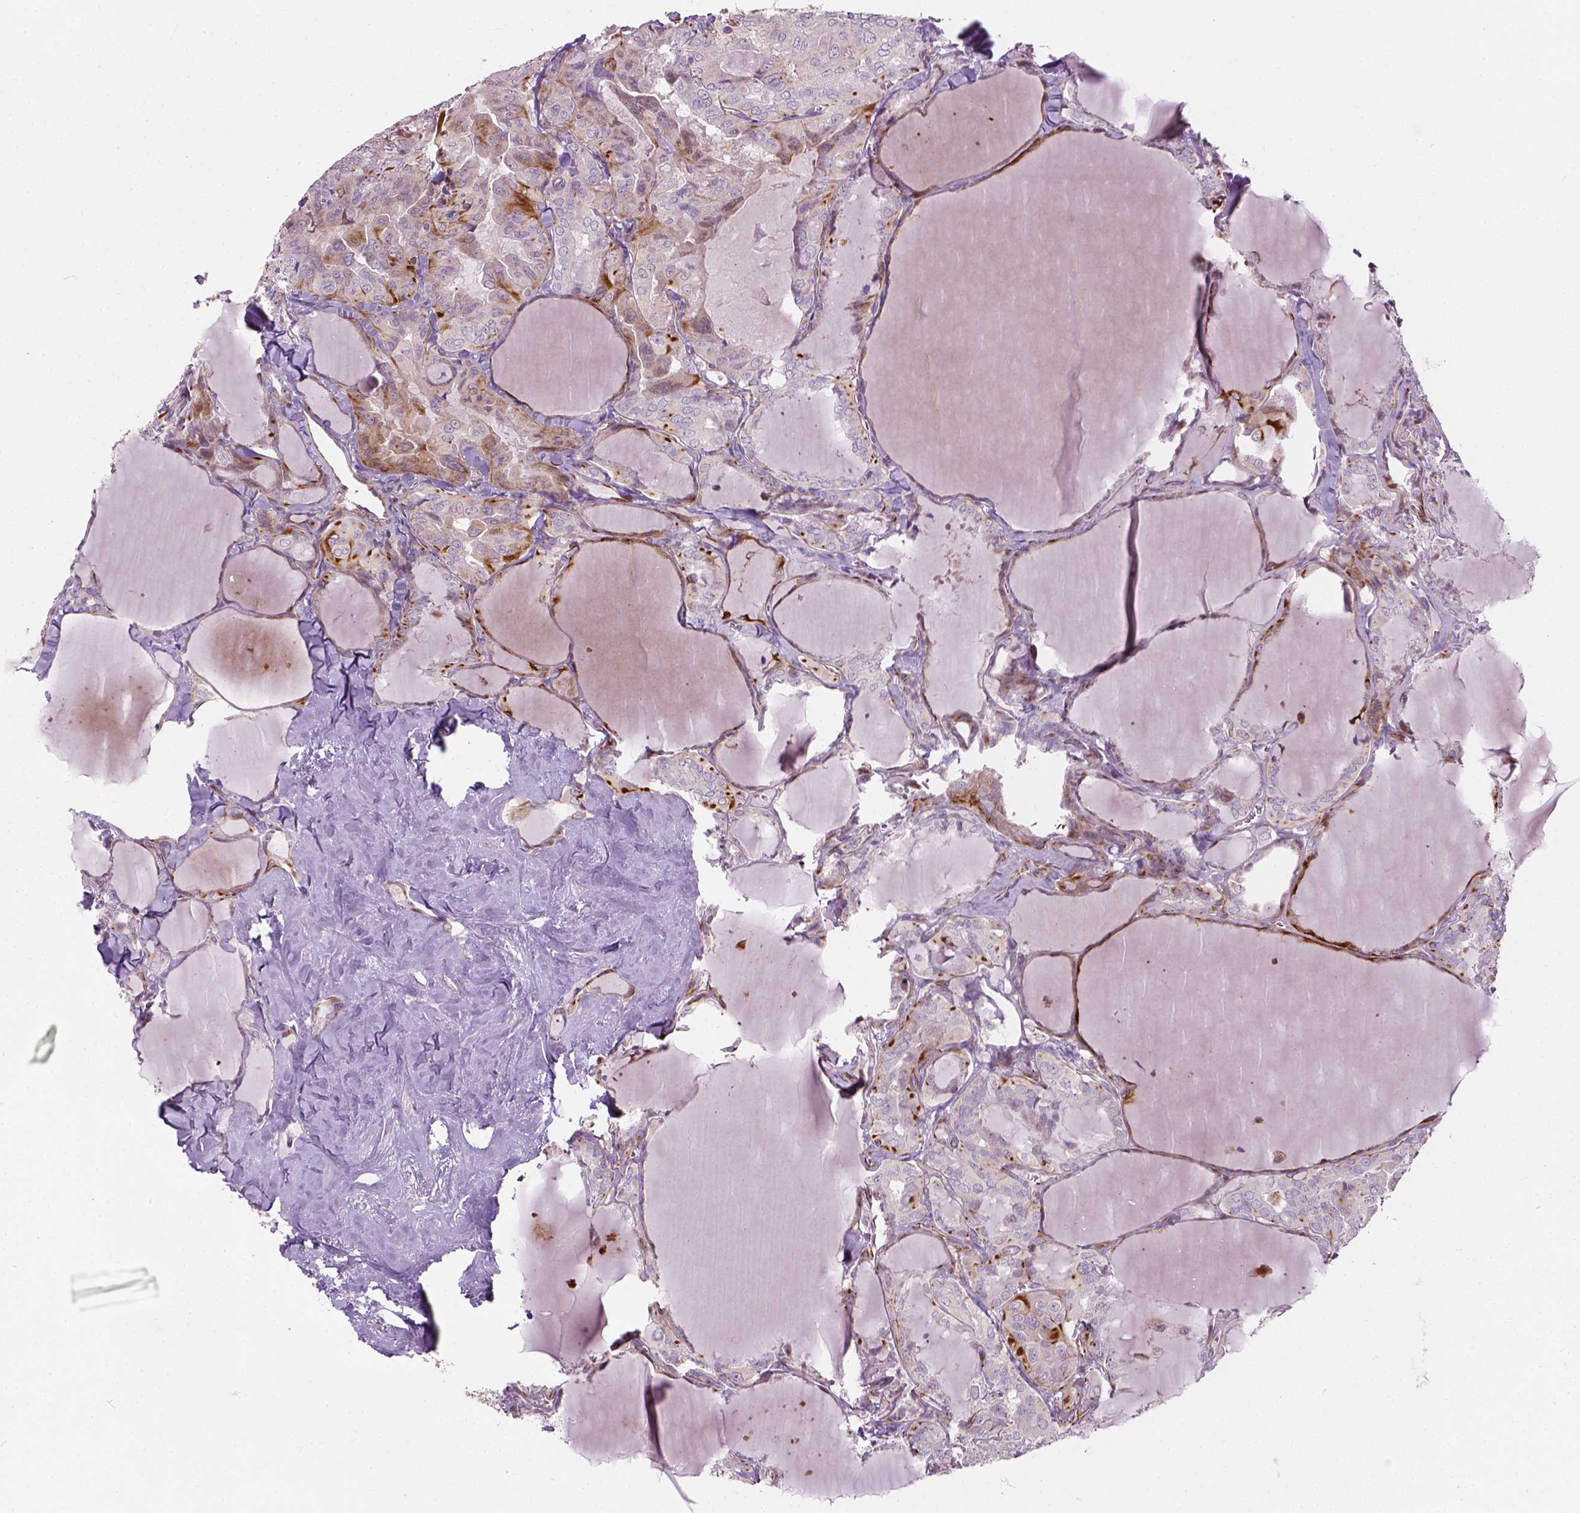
{"staining": {"intensity": "moderate", "quantity": "<25%", "location": "cytoplasmic/membranous"}, "tissue": "thyroid cancer", "cell_type": "Tumor cells", "image_type": "cancer", "snomed": [{"axis": "morphology", "description": "Papillary adenocarcinoma, NOS"}, {"axis": "topography", "description": "Thyroid gland"}], "caption": "Protein positivity by immunohistochemistry (IHC) exhibits moderate cytoplasmic/membranous expression in about <25% of tumor cells in thyroid cancer (papillary adenocarcinoma). (IHC, brightfield microscopy, high magnification).", "gene": "PKP3", "patient": {"sex": "male", "age": 30}}